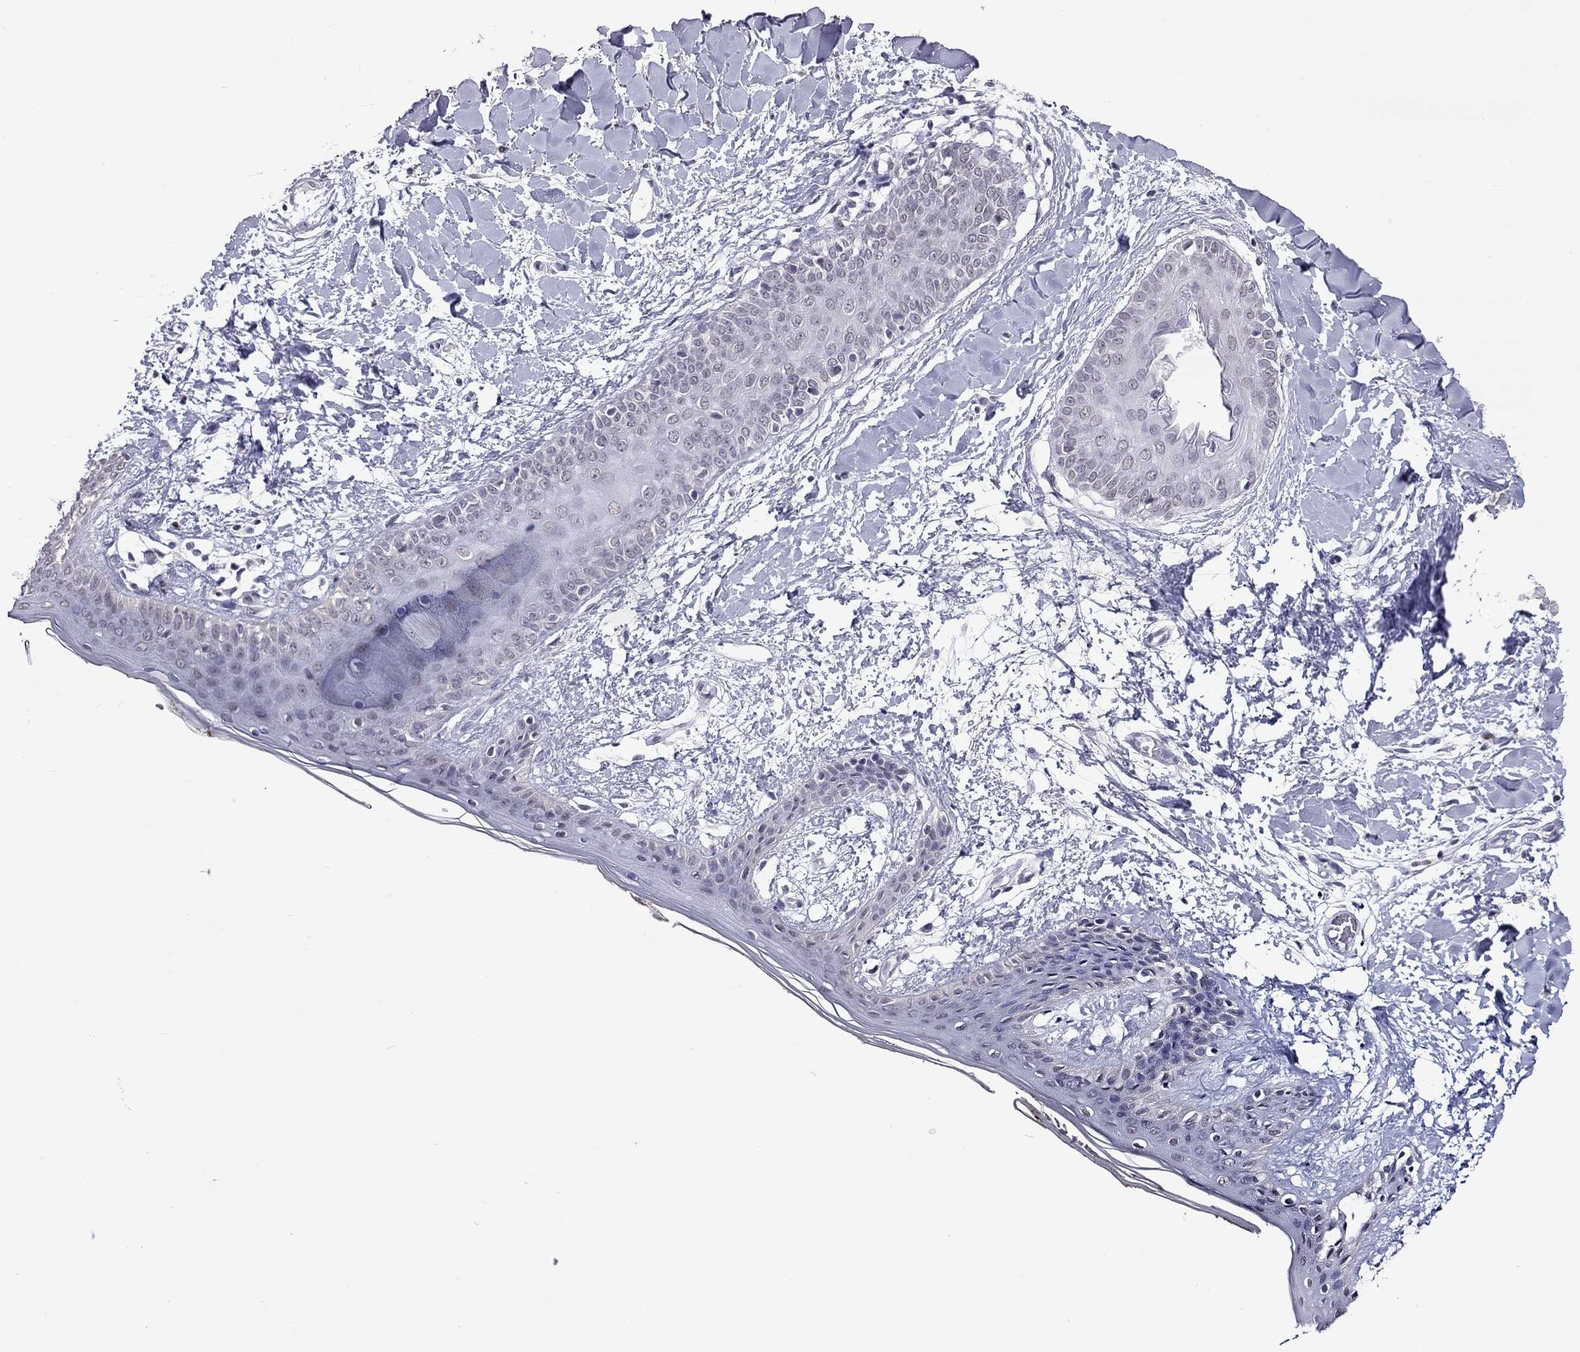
{"staining": {"intensity": "negative", "quantity": "none", "location": "none"}, "tissue": "skin", "cell_type": "Fibroblasts", "image_type": "normal", "snomed": [{"axis": "morphology", "description": "Normal tissue, NOS"}, {"axis": "topography", "description": "Skin"}], "caption": "Benign skin was stained to show a protein in brown. There is no significant expression in fibroblasts.", "gene": "PPP1R3A", "patient": {"sex": "female", "age": 34}}